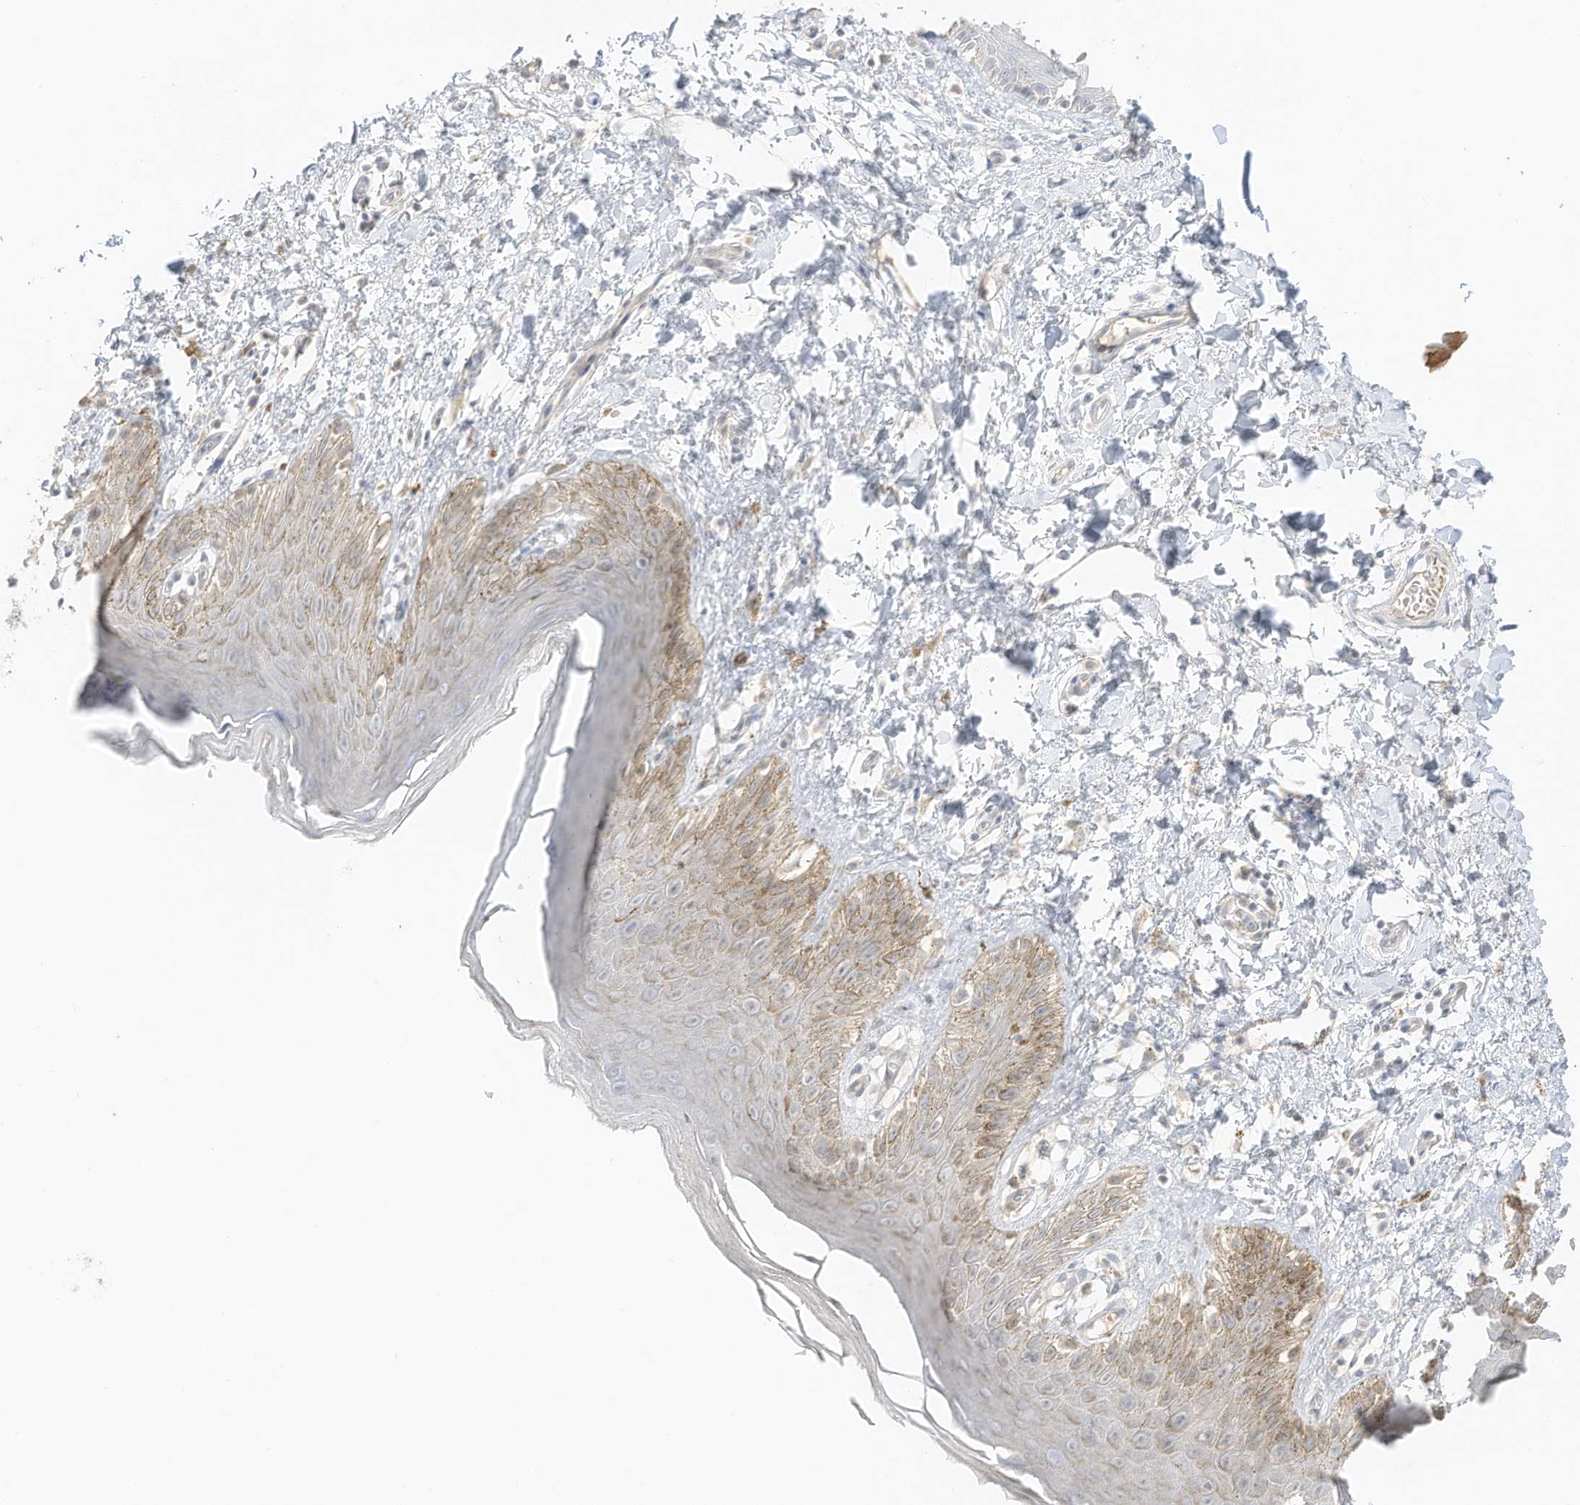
{"staining": {"intensity": "weak", "quantity": "25%-75%", "location": "cytoplasmic/membranous"}, "tissue": "skin", "cell_type": "Epidermal cells", "image_type": "normal", "snomed": [{"axis": "morphology", "description": "Normal tissue, NOS"}, {"axis": "topography", "description": "Anal"}], "caption": "Immunohistochemical staining of benign skin demonstrates low levels of weak cytoplasmic/membranous staining in about 25%-75% of epidermal cells. (DAB = brown stain, brightfield microscopy at high magnification).", "gene": "ZBTB41", "patient": {"sex": "male", "age": 44}}